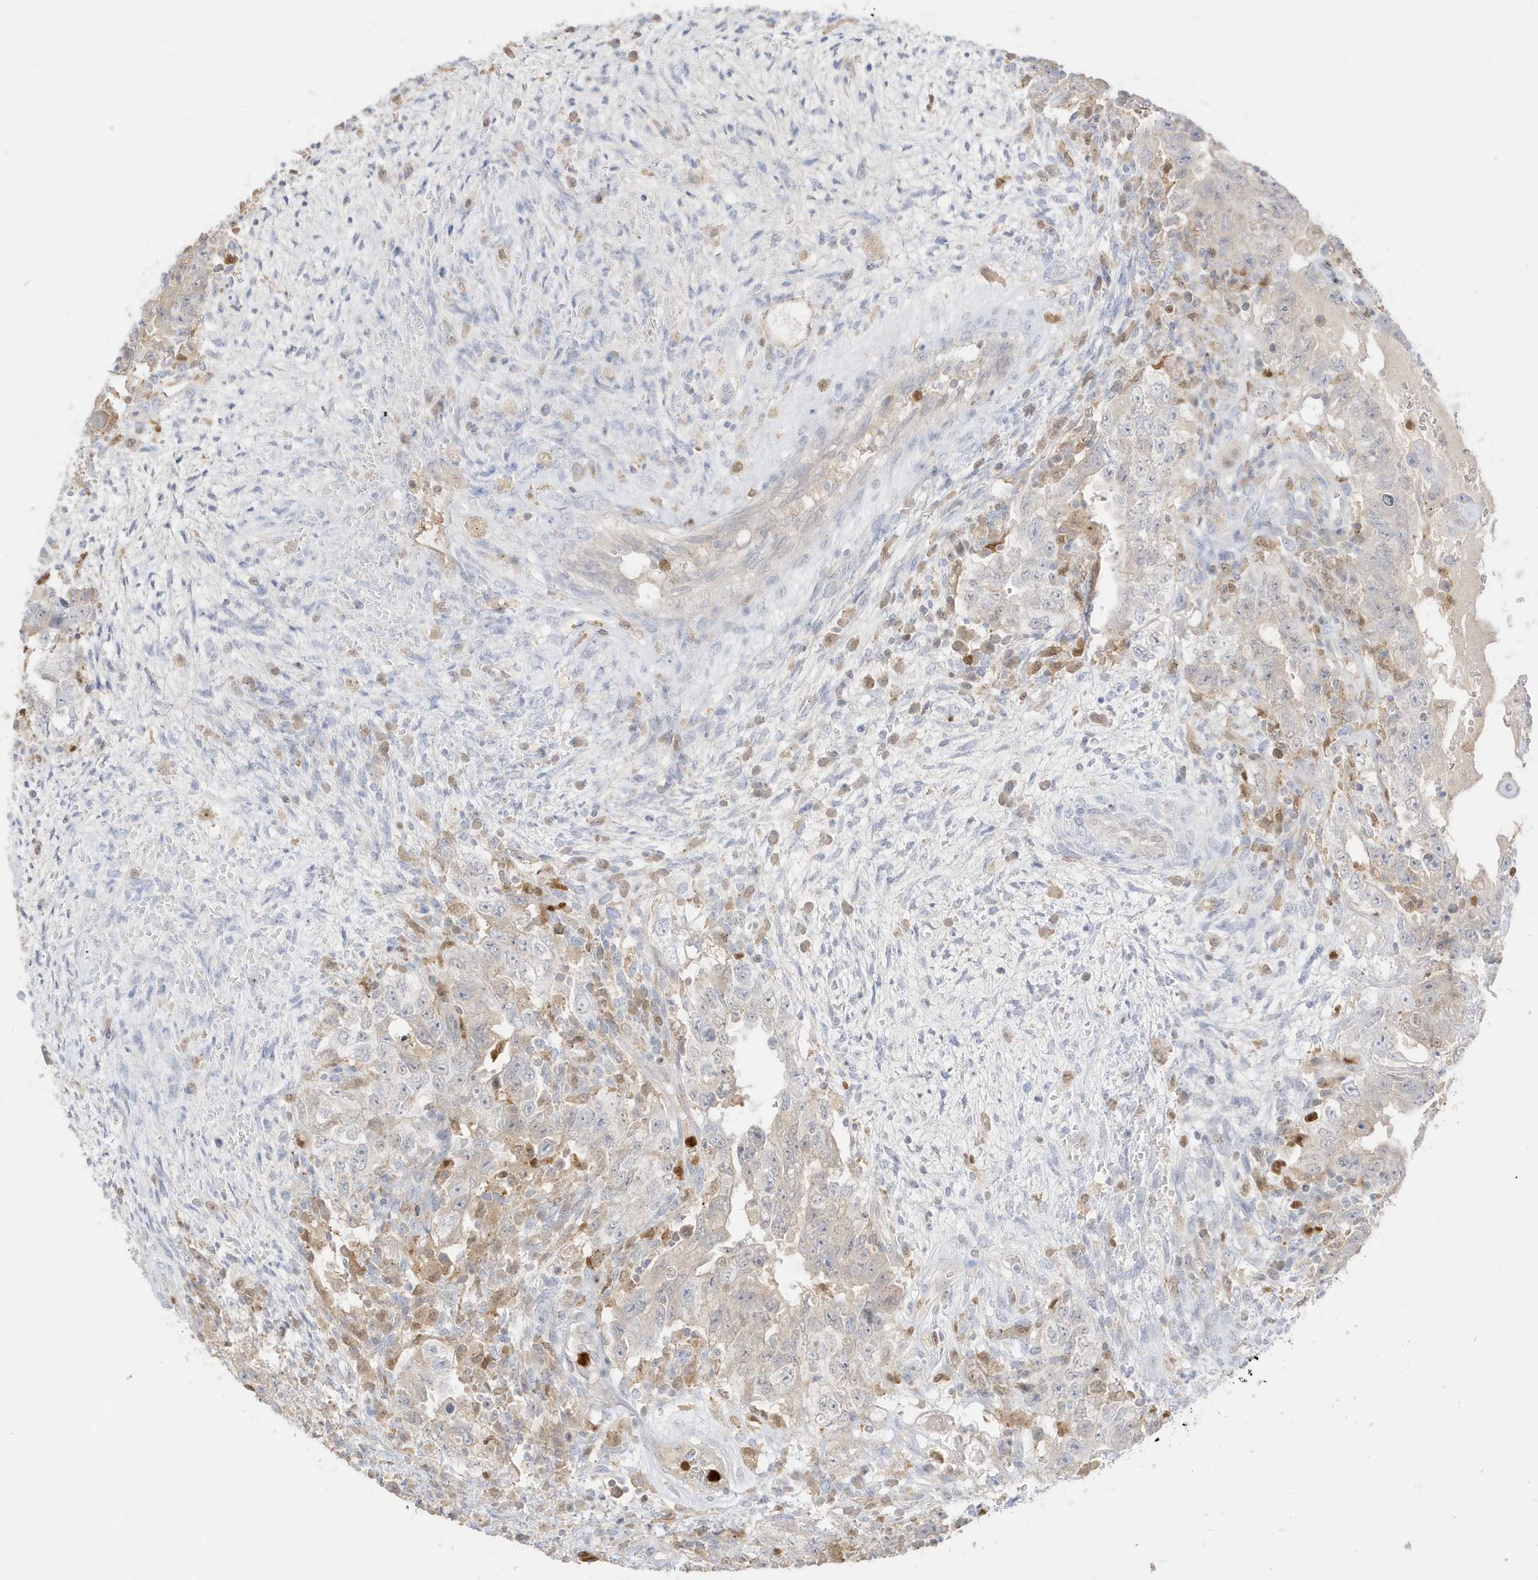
{"staining": {"intensity": "weak", "quantity": "25%-75%", "location": "cytoplasmic/membranous,nuclear"}, "tissue": "testis cancer", "cell_type": "Tumor cells", "image_type": "cancer", "snomed": [{"axis": "morphology", "description": "Carcinoma, Embryonal, NOS"}, {"axis": "topography", "description": "Testis"}], "caption": "Immunohistochemical staining of testis cancer (embryonal carcinoma) reveals low levels of weak cytoplasmic/membranous and nuclear positivity in about 25%-75% of tumor cells.", "gene": "GCA", "patient": {"sex": "male", "age": 26}}